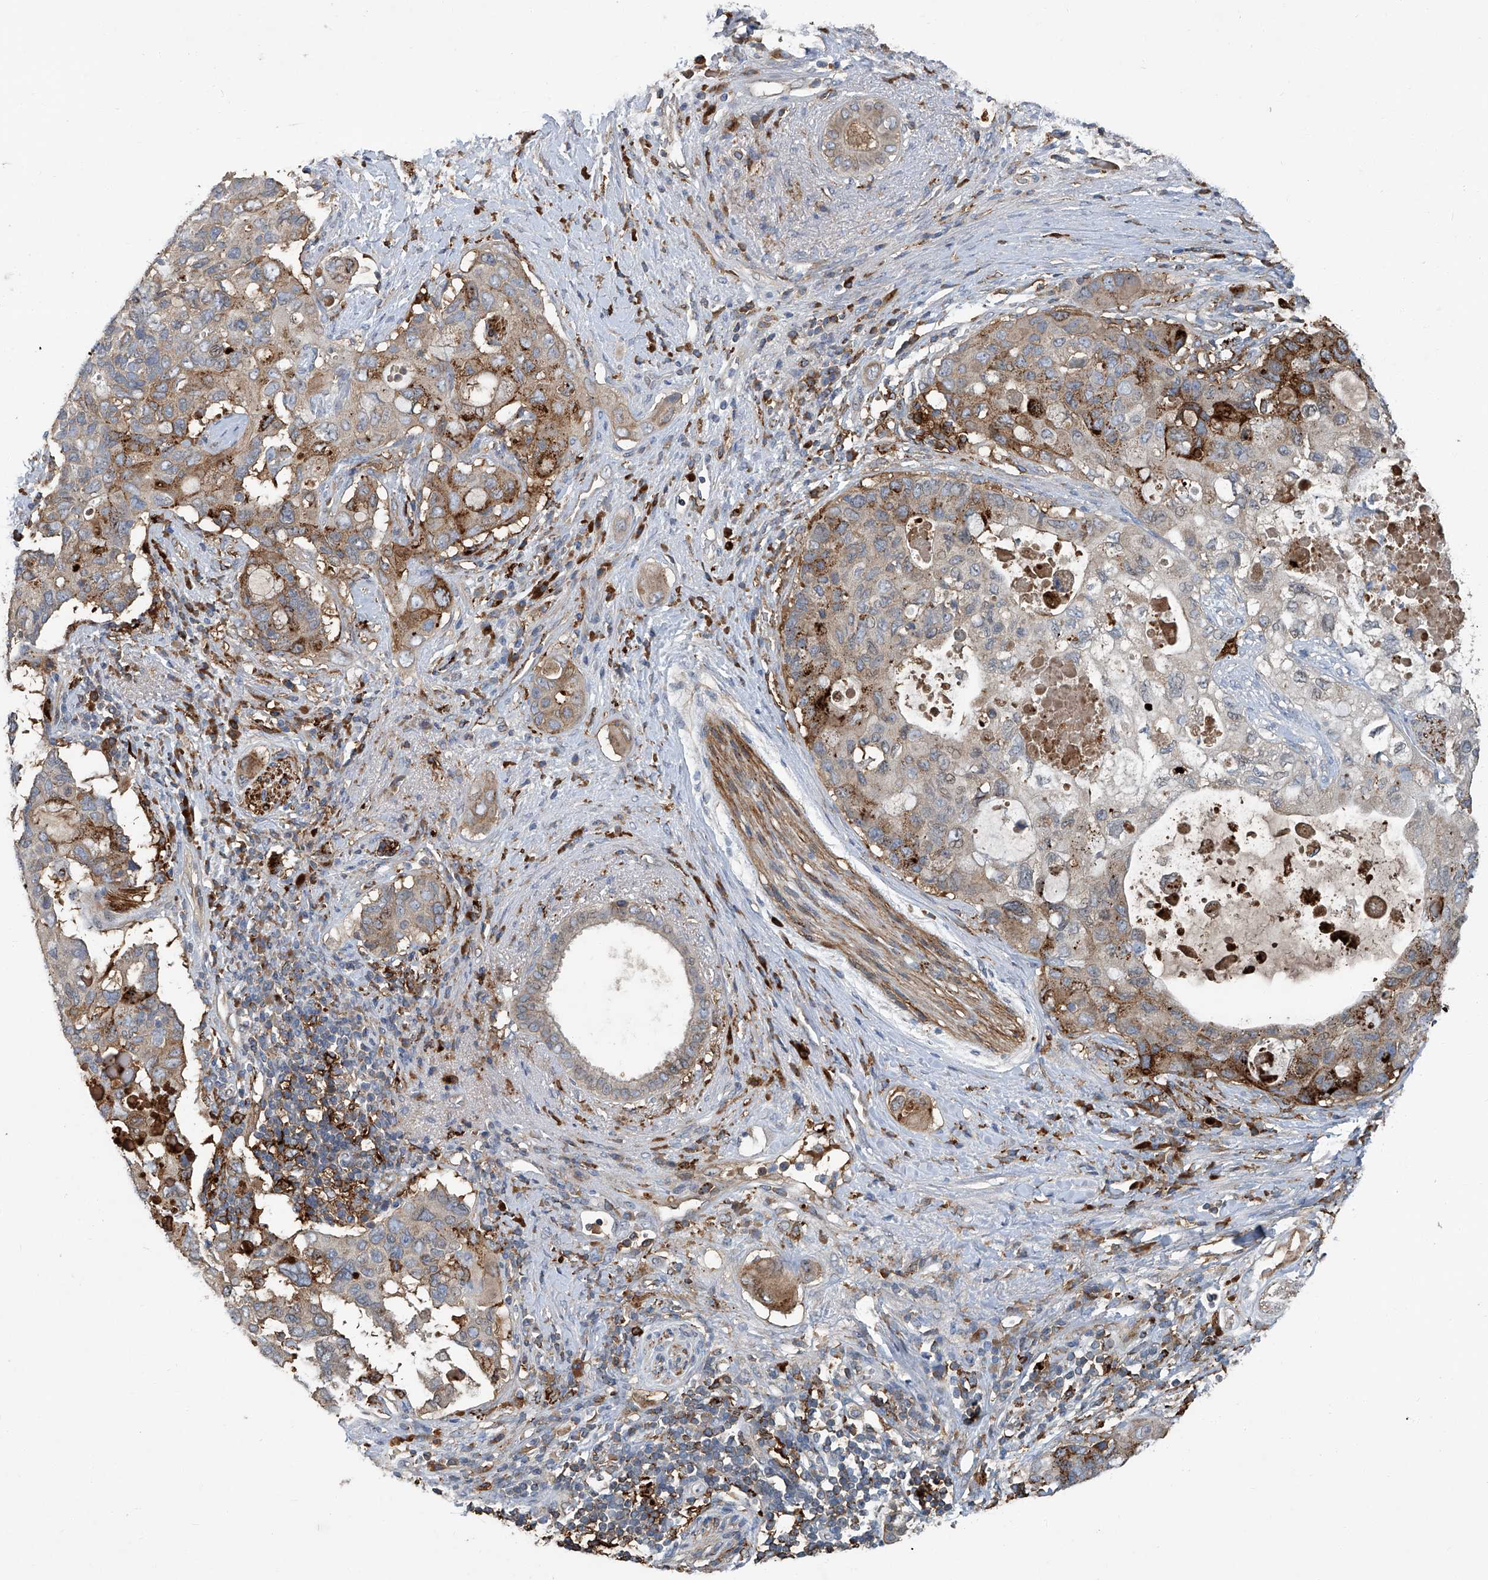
{"staining": {"intensity": "weak", "quantity": "25%-75%", "location": "cytoplasmic/membranous"}, "tissue": "pancreatic cancer", "cell_type": "Tumor cells", "image_type": "cancer", "snomed": [{"axis": "morphology", "description": "Adenocarcinoma, NOS"}, {"axis": "topography", "description": "Pancreas"}], "caption": "The immunohistochemical stain shows weak cytoplasmic/membranous positivity in tumor cells of pancreatic adenocarcinoma tissue.", "gene": "FAM167A", "patient": {"sex": "female", "age": 56}}